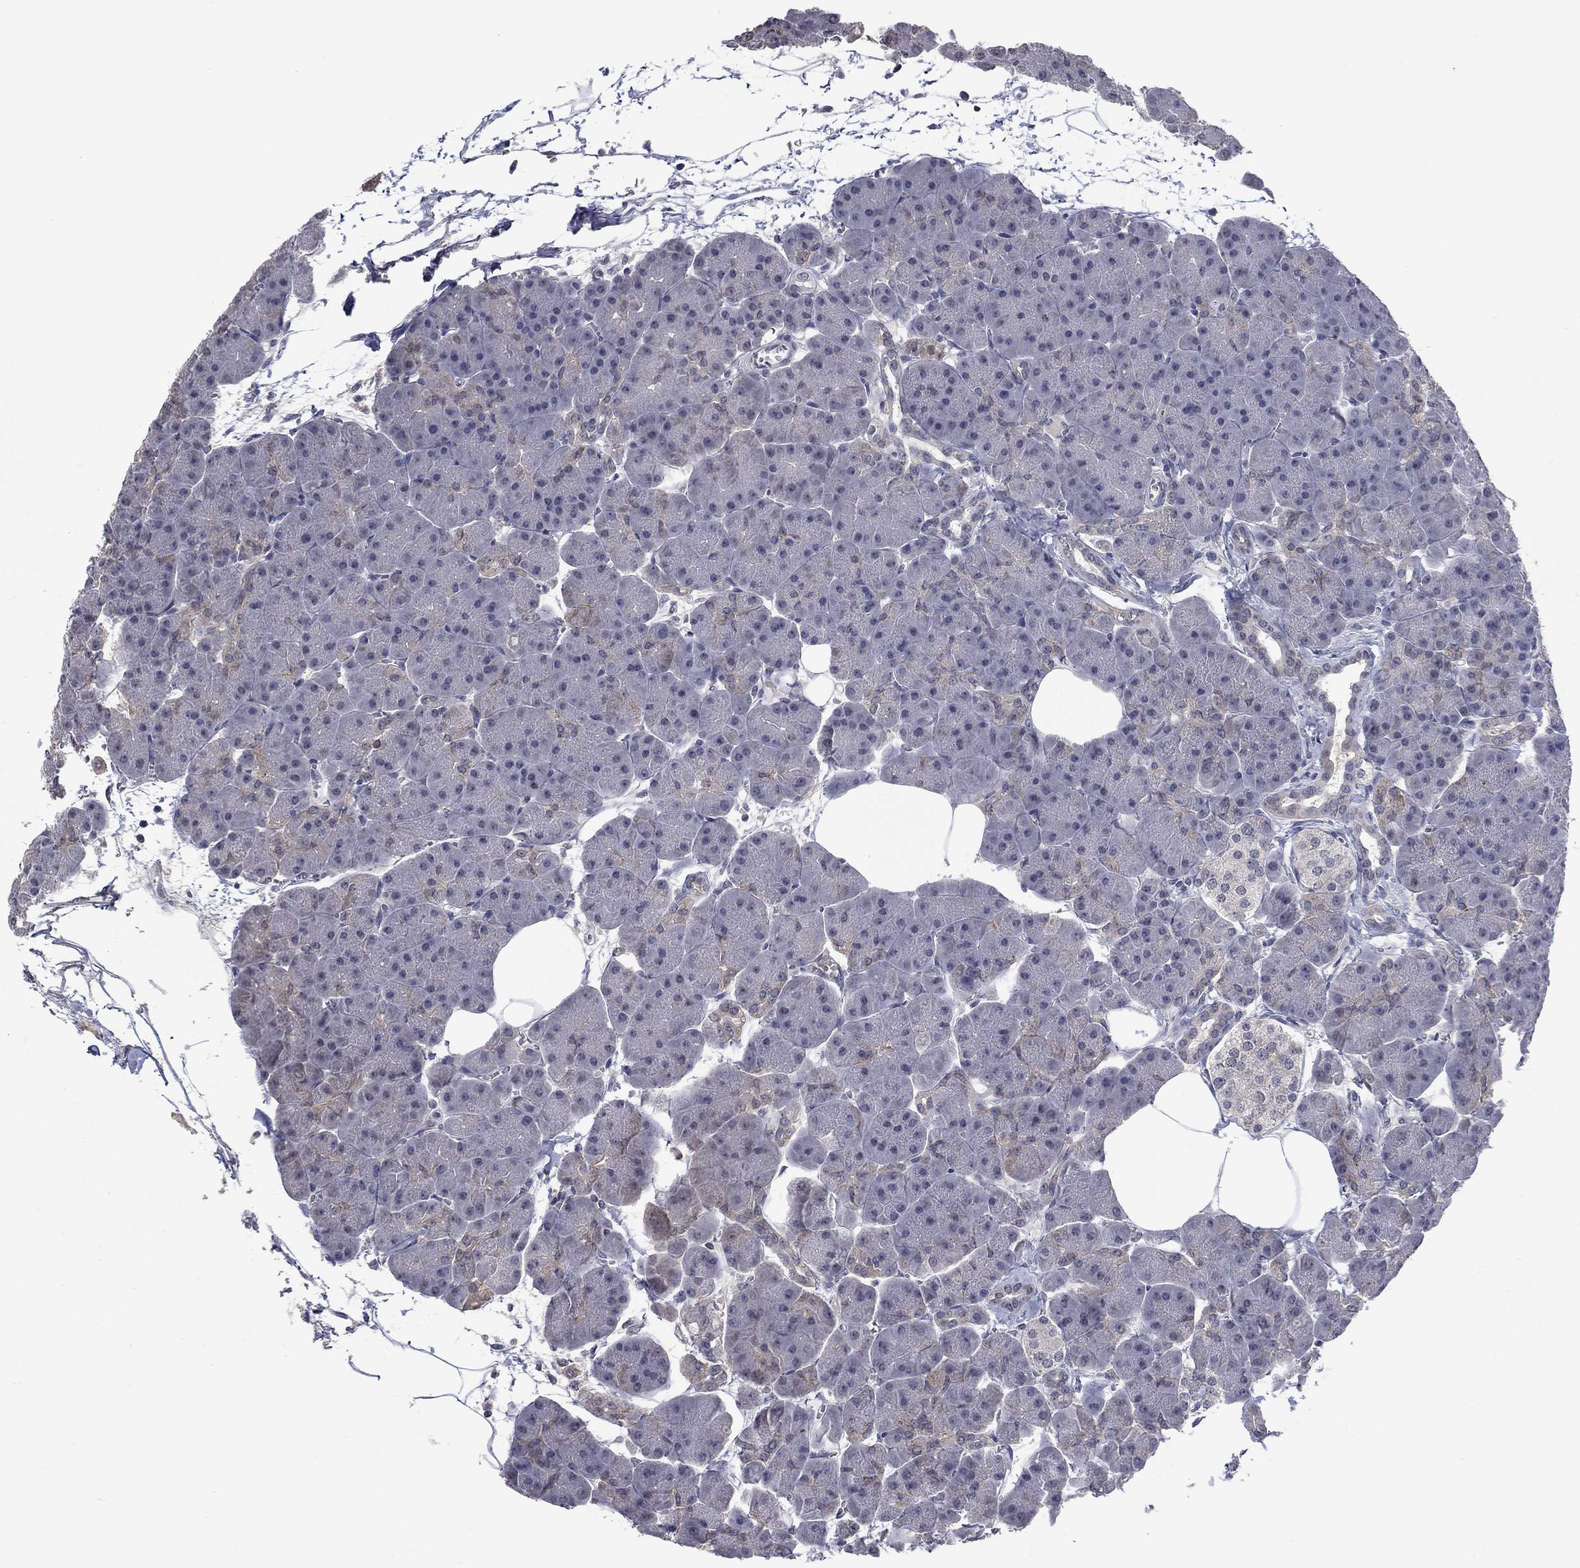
{"staining": {"intensity": "negative", "quantity": "none", "location": "none"}, "tissue": "pancreas", "cell_type": "Exocrine glandular cells", "image_type": "normal", "snomed": [{"axis": "morphology", "description": "Normal tissue, NOS"}, {"axis": "topography", "description": "Adipose tissue"}, {"axis": "topography", "description": "Pancreas"}, {"axis": "topography", "description": "Peripheral nerve tissue"}], "caption": "Immunohistochemical staining of normal human pancreas shows no significant staining in exocrine glandular cells.", "gene": "SPATA33", "patient": {"sex": "female", "age": 58}}